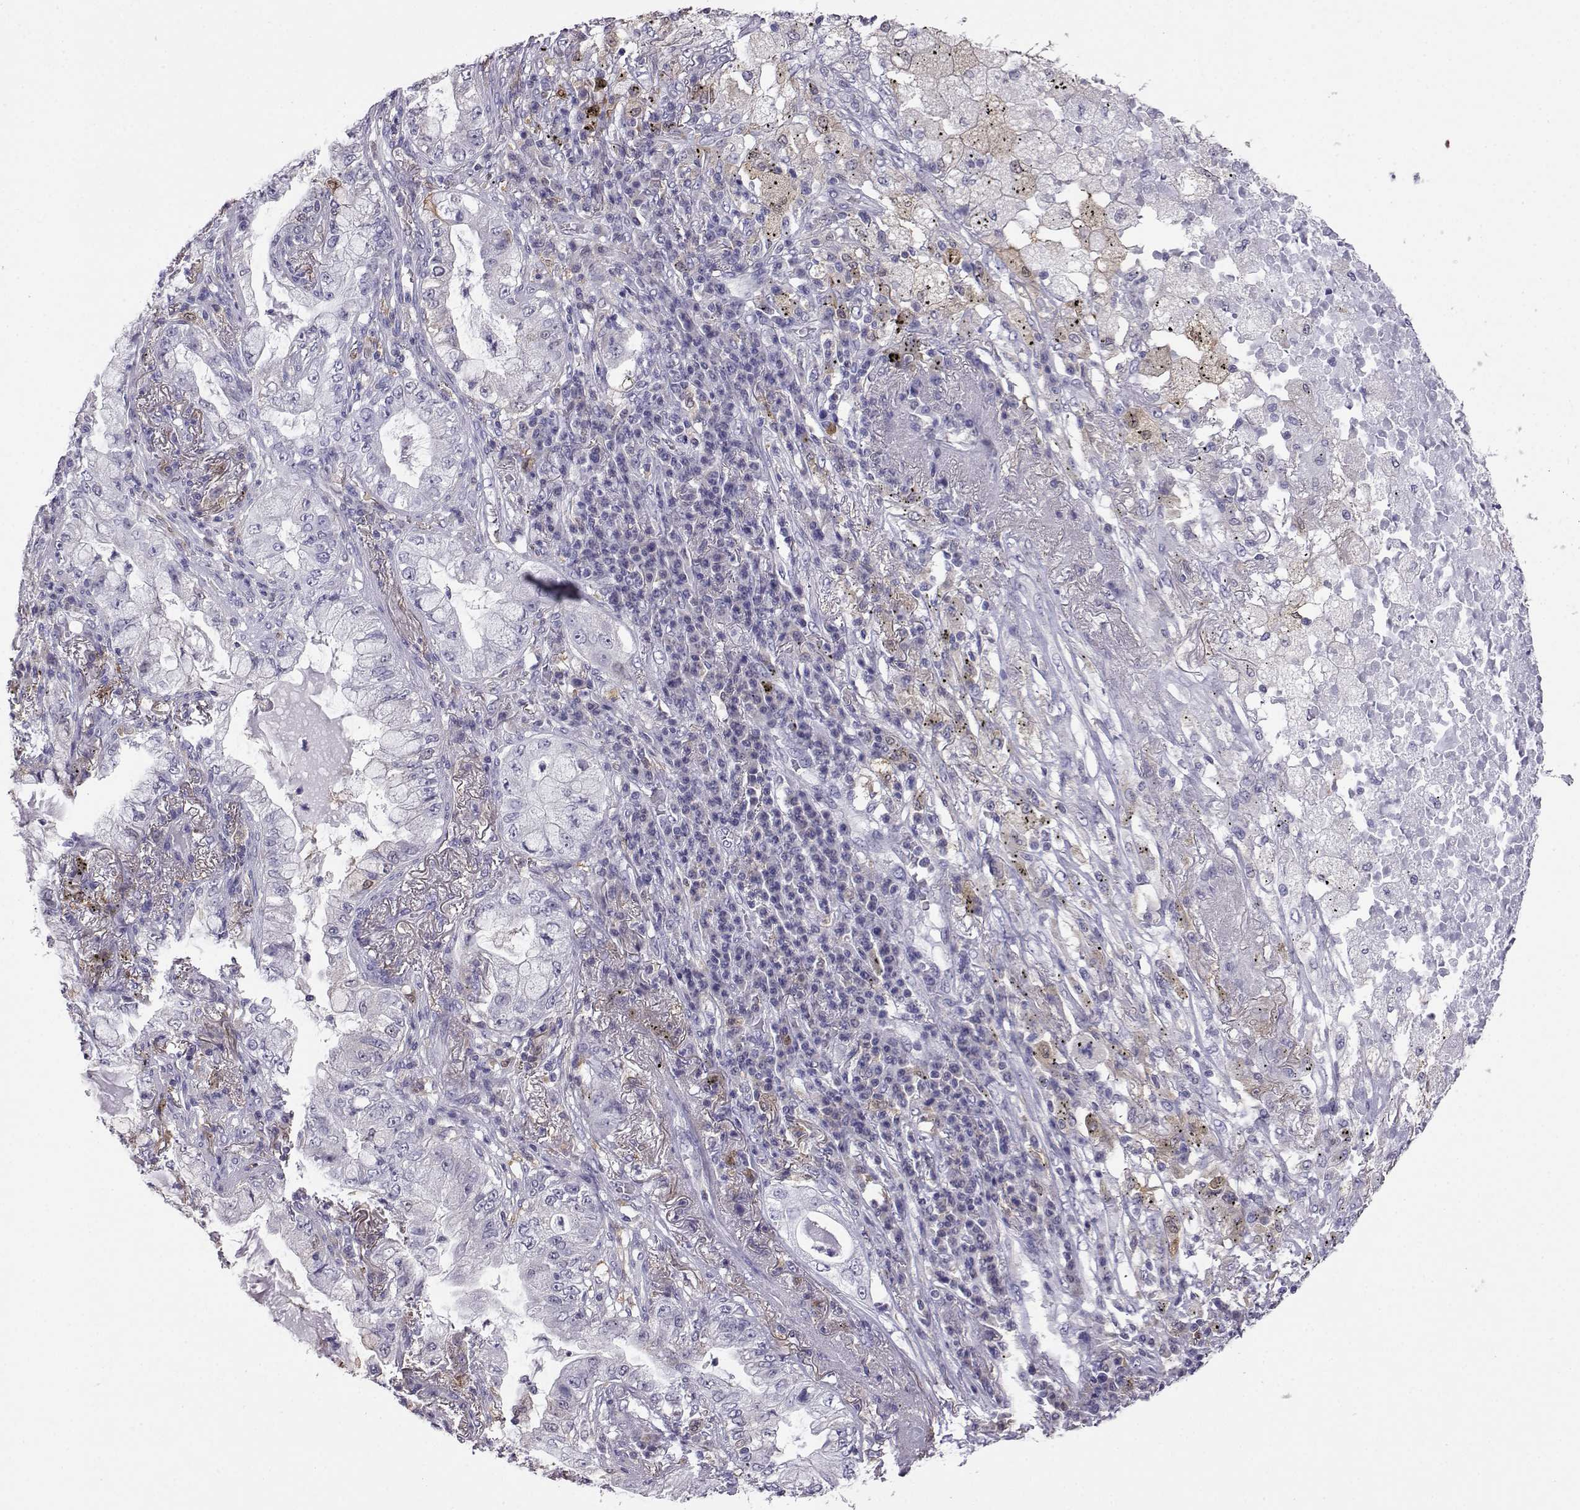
{"staining": {"intensity": "negative", "quantity": "none", "location": "none"}, "tissue": "lung cancer", "cell_type": "Tumor cells", "image_type": "cancer", "snomed": [{"axis": "morphology", "description": "Adenocarcinoma, NOS"}, {"axis": "topography", "description": "Lung"}], "caption": "Tumor cells are negative for protein expression in human lung cancer. (Brightfield microscopy of DAB immunohistochemistry at high magnification).", "gene": "AKR1B1", "patient": {"sex": "female", "age": 73}}